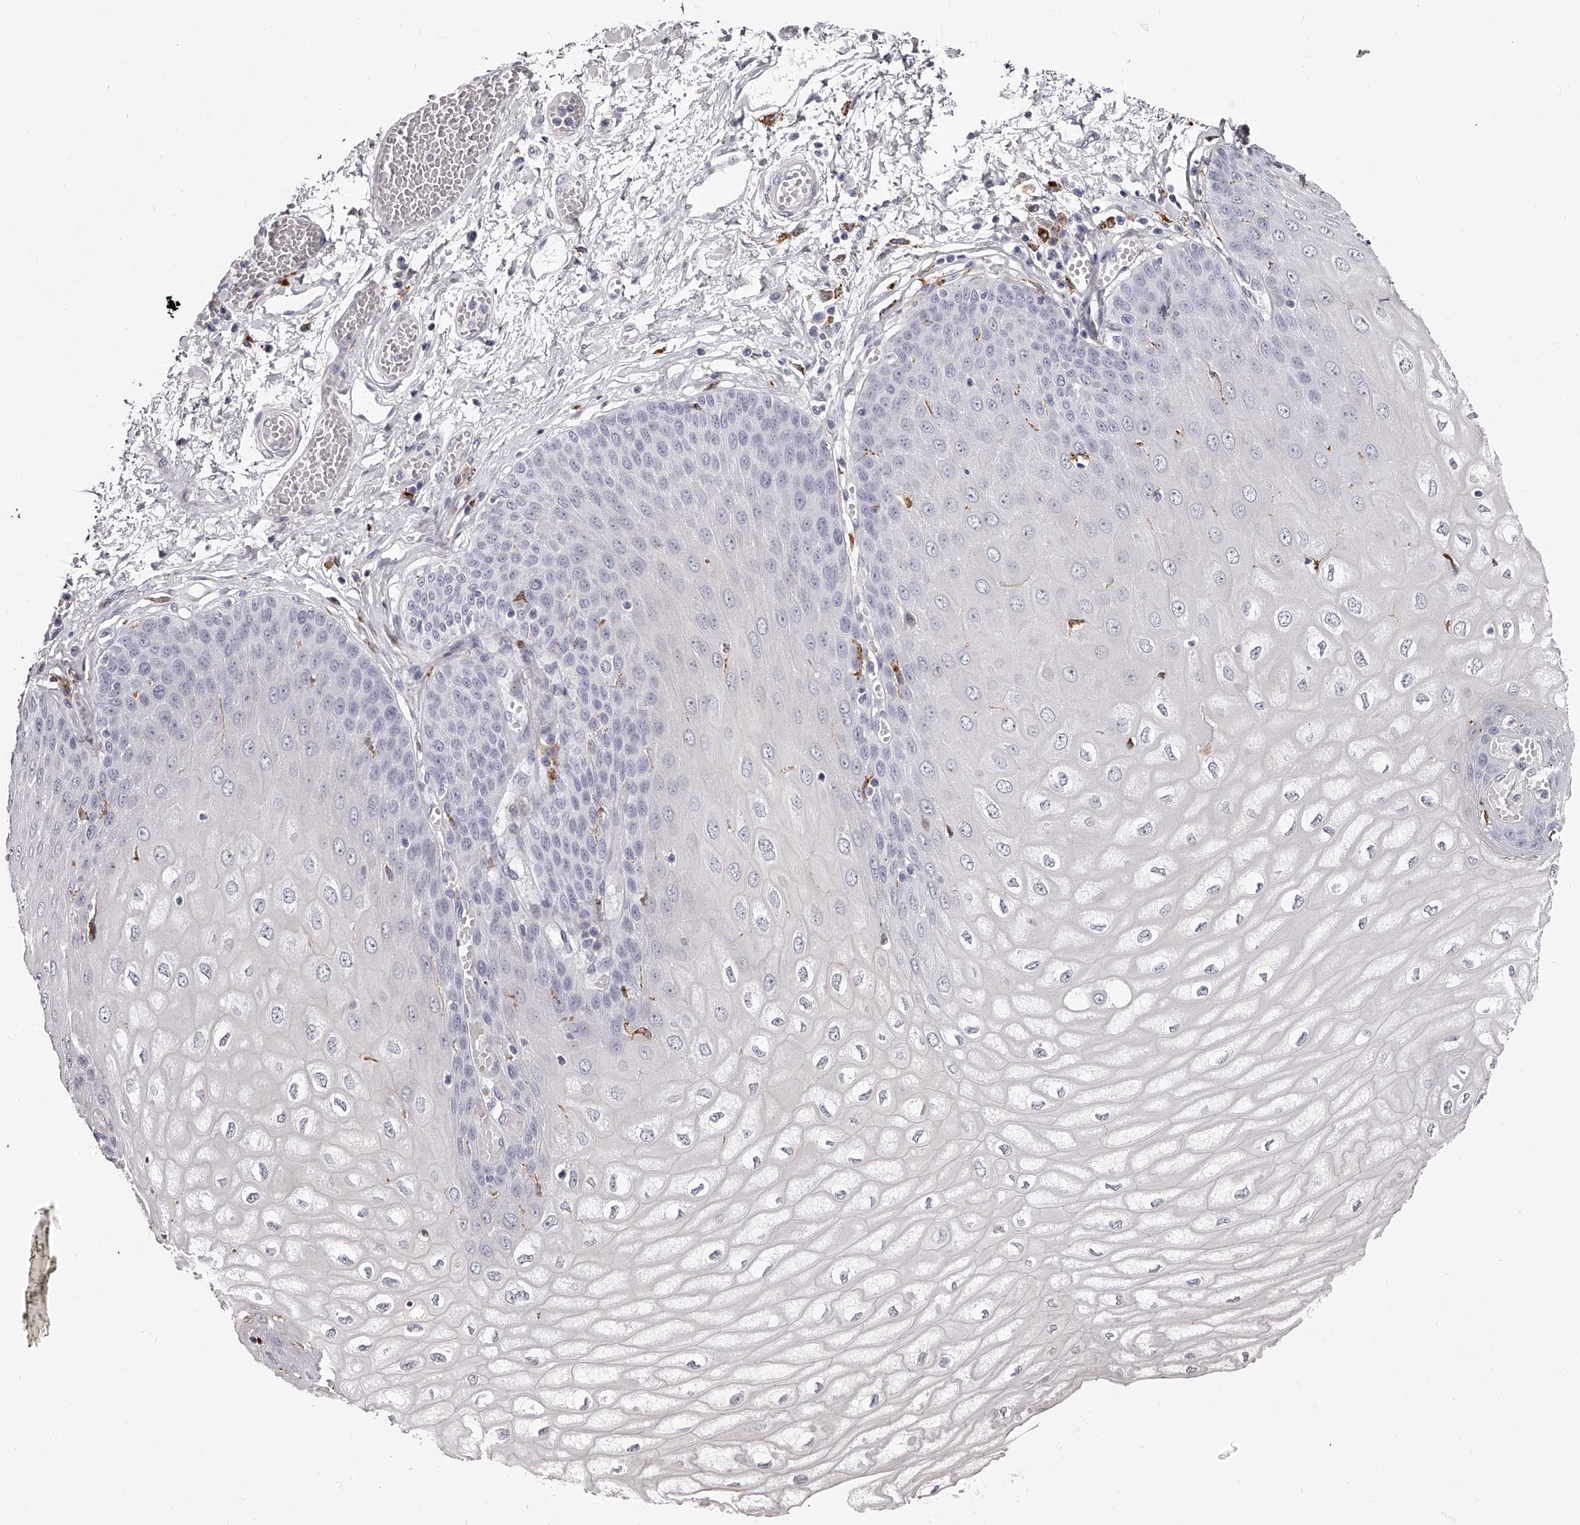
{"staining": {"intensity": "negative", "quantity": "none", "location": "none"}, "tissue": "esophagus", "cell_type": "Squamous epithelial cells", "image_type": "normal", "snomed": [{"axis": "morphology", "description": "Normal tissue, NOS"}, {"axis": "topography", "description": "Esophagus"}], "caption": "Immunohistochemistry of unremarkable human esophagus demonstrates no positivity in squamous epithelial cells.", "gene": "PACSIN1", "patient": {"sex": "male", "age": 60}}